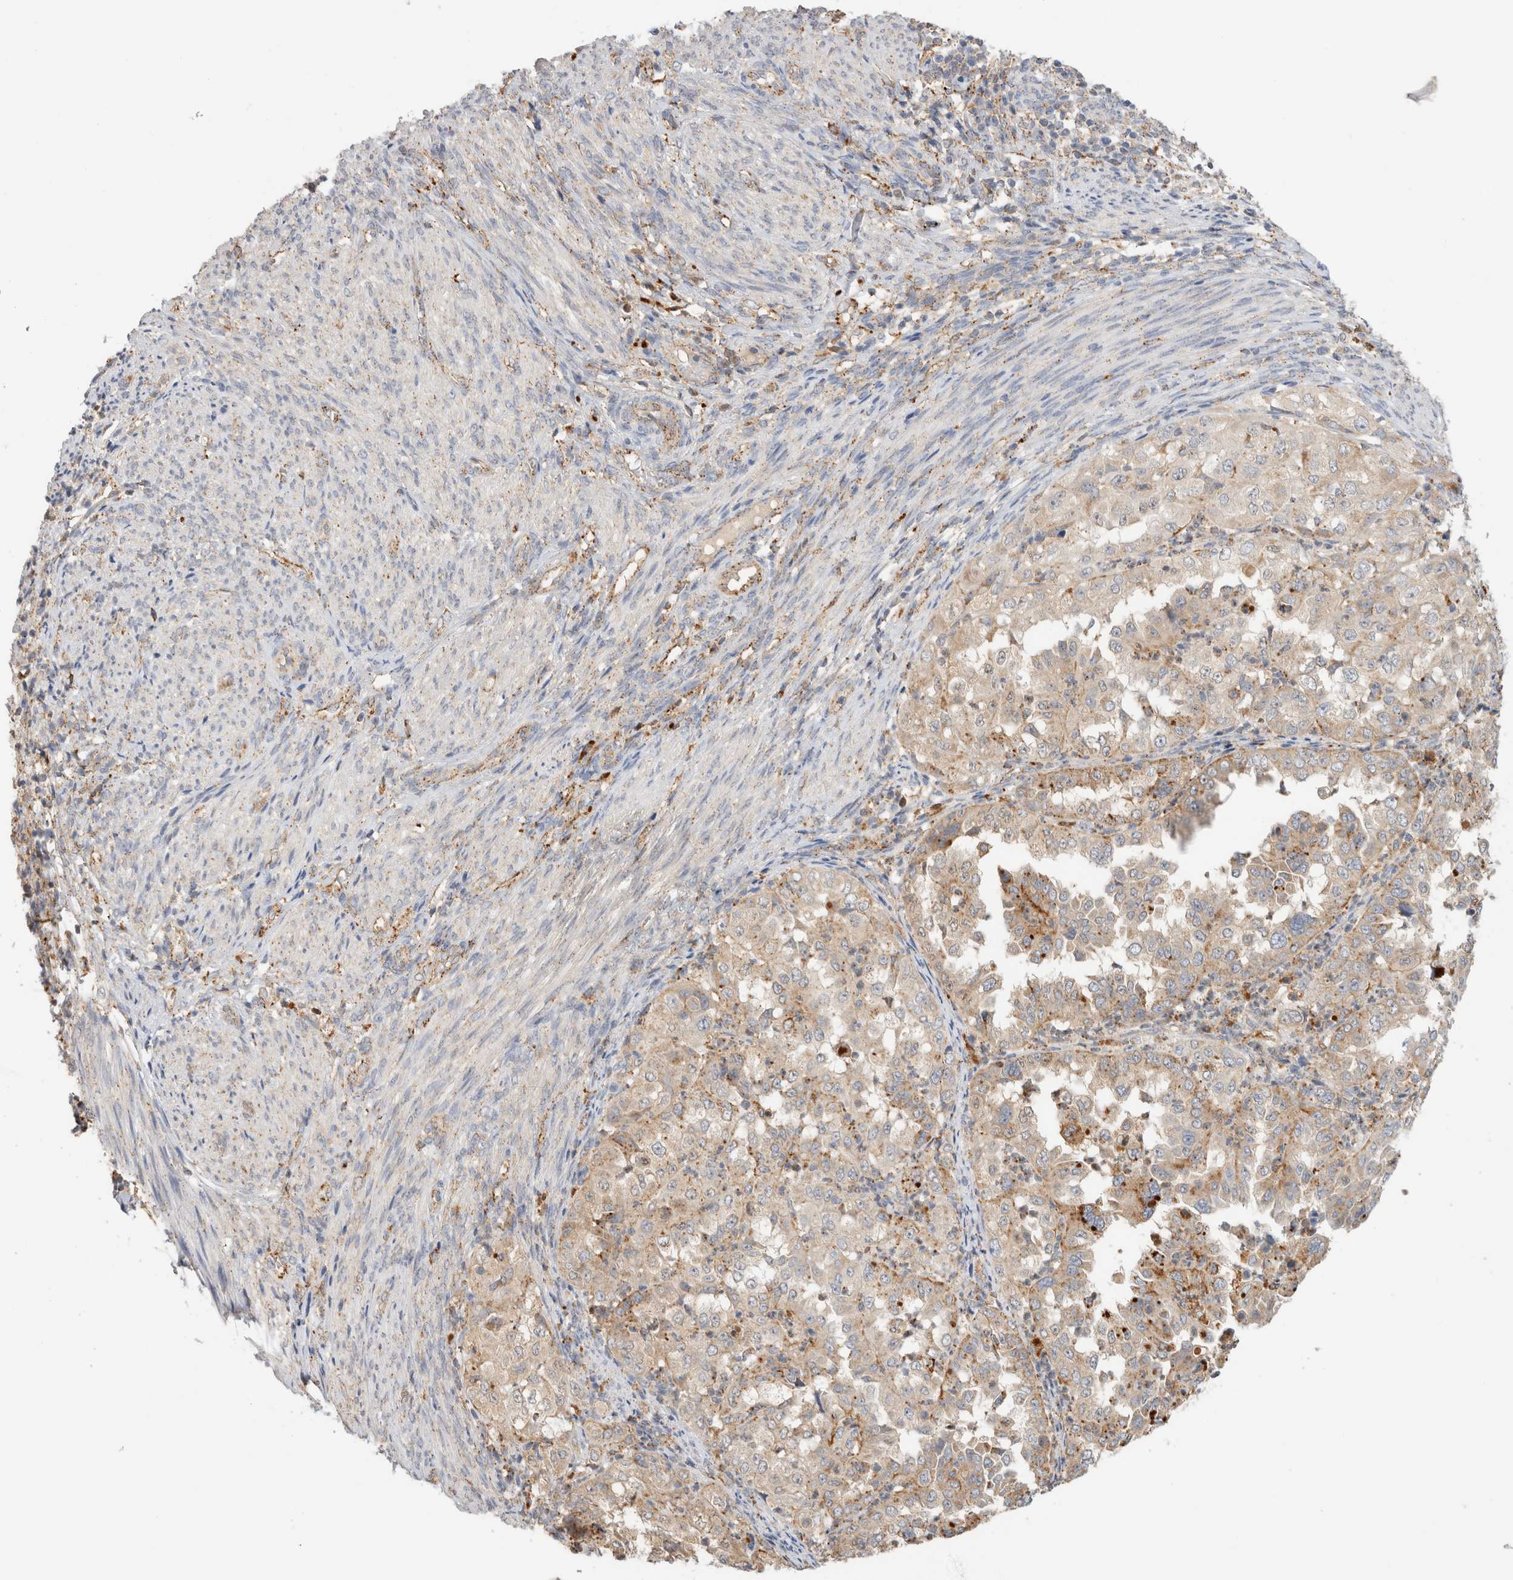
{"staining": {"intensity": "moderate", "quantity": "<25%", "location": "cytoplasmic/membranous"}, "tissue": "endometrial cancer", "cell_type": "Tumor cells", "image_type": "cancer", "snomed": [{"axis": "morphology", "description": "Adenocarcinoma, NOS"}, {"axis": "topography", "description": "Endometrium"}], "caption": "This micrograph exhibits IHC staining of endometrial cancer (adenocarcinoma), with low moderate cytoplasmic/membranous positivity in approximately <25% of tumor cells.", "gene": "GNS", "patient": {"sex": "female", "age": 85}}